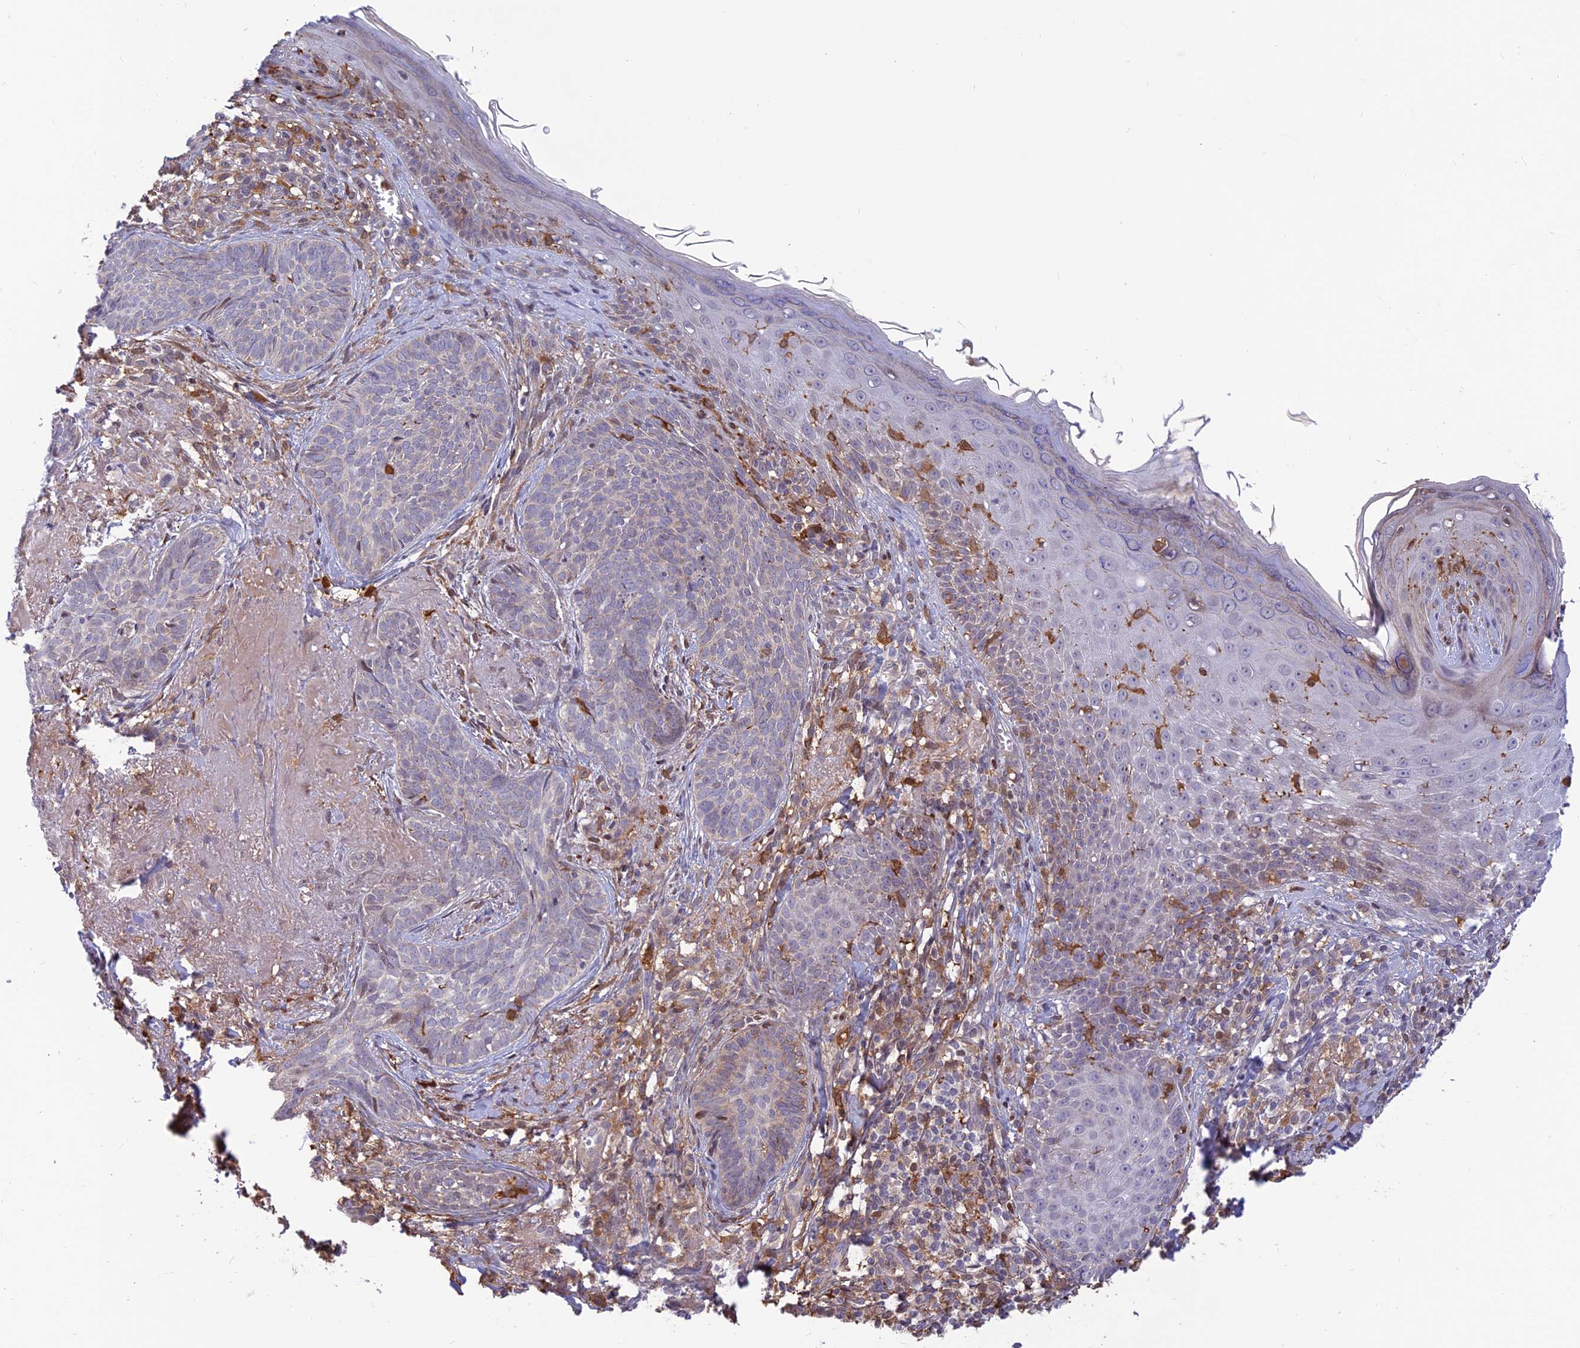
{"staining": {"intensity": "weak", "quantity": "<25%", "location": "cytoplasmic/membranous"}, "tissue": "skin cancer", "cell_type": "Tumor cells", "image_type": "cancer", "snomed": [{"axis": "morphology", "description": "Basal cell carcinoma"}, {"axis": "topography", "description": "Skin"}], "caption": "High magnification brightfield microscopy of basal cell carcinoma (skin) stained with DAB (brown) and counterstained with hematoxylin (blue): tumor cells show no significant staining. The staining is performed using DAB (3,3'-diaminobenzidine) brown chromogen with nuclei counter-stained in using hematoxylin.", "gene": "FAM186B", "patient": {"sex": "female", "age": 76}}